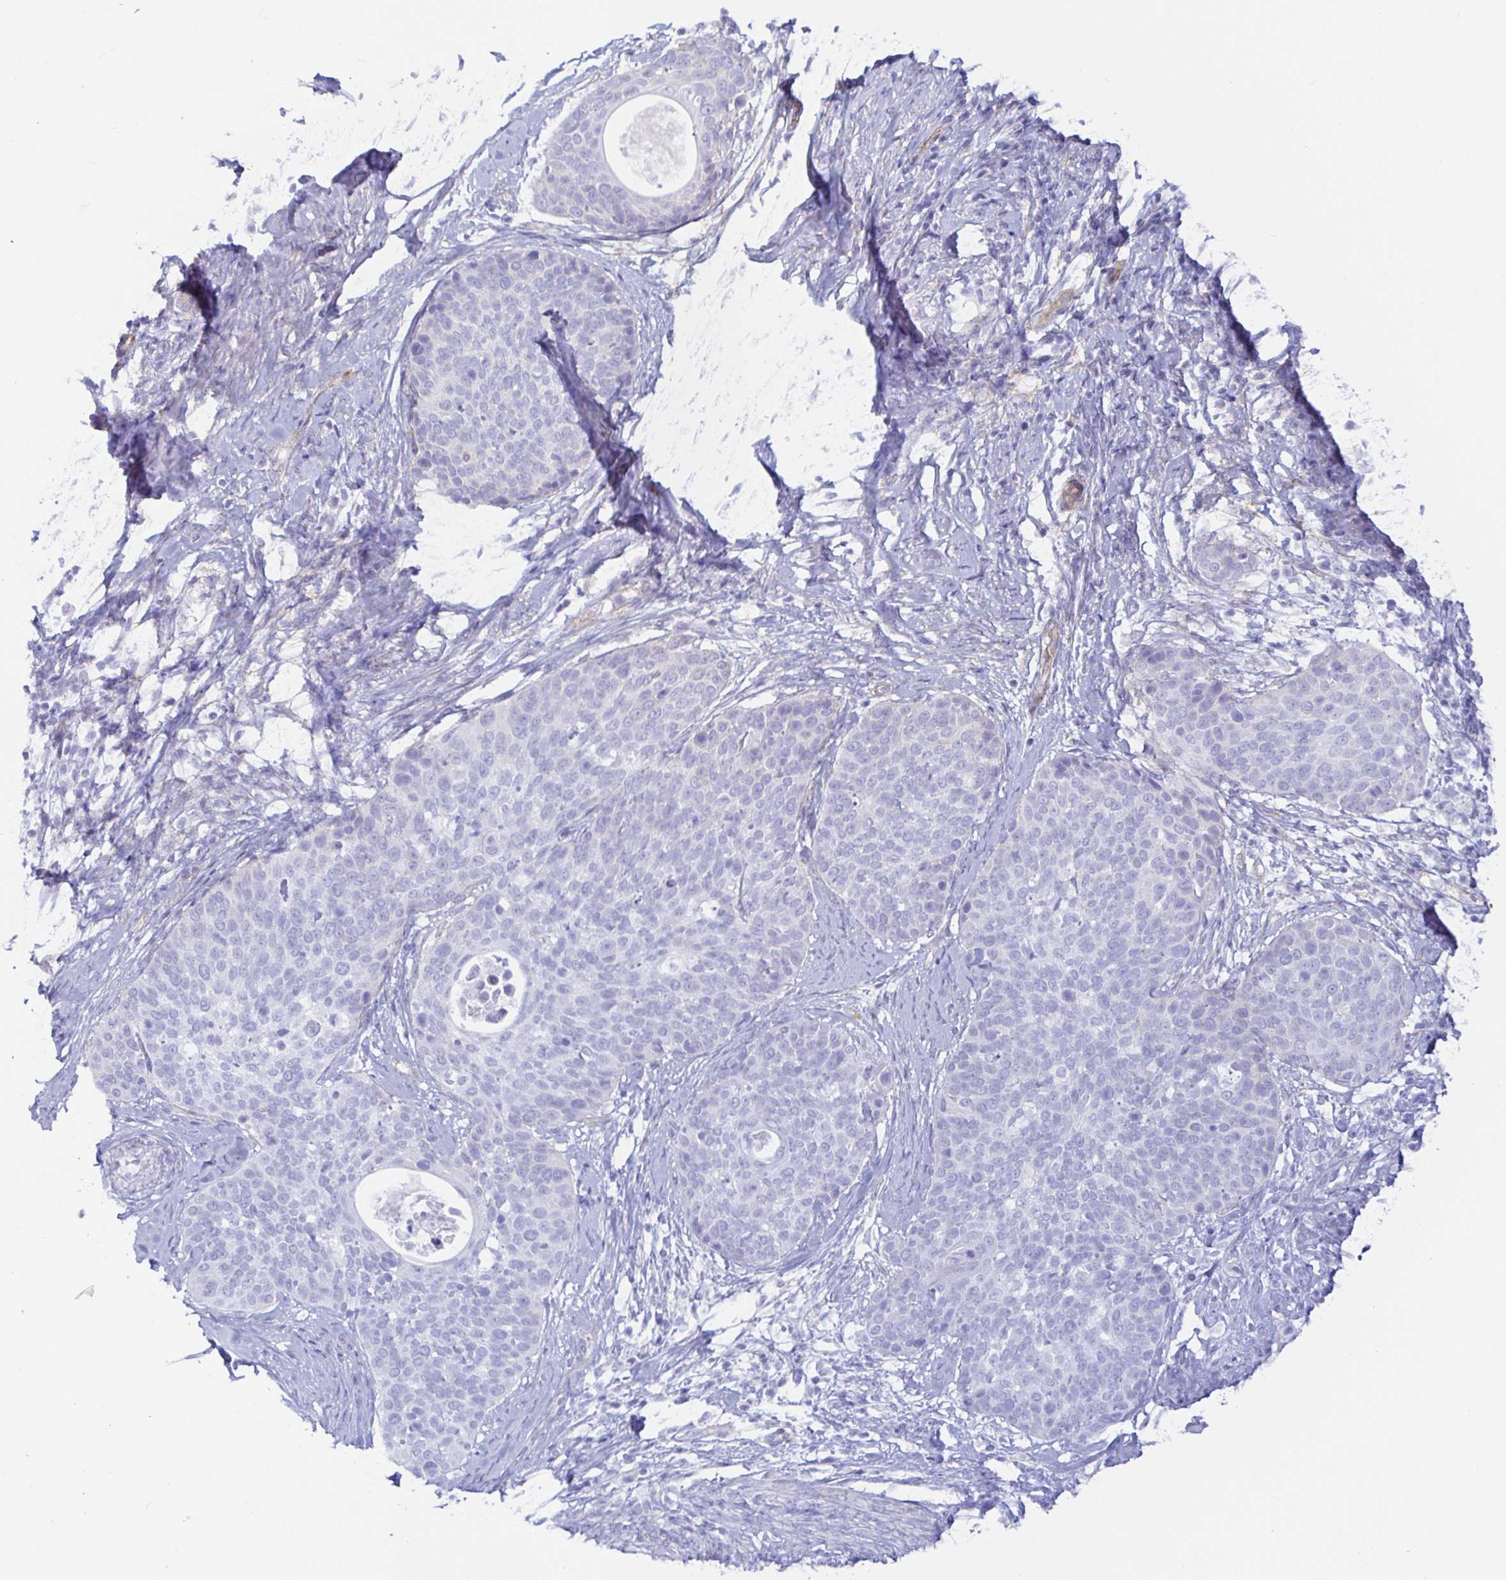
{"staining": {"intensity": "negative", "quantity": "none", "location": "none"}, "tissue": "cervical cancer", "cell_type": "Tumor cells", "image_type": "cancer", "snomed": [{"axis": "morphology", "description": "Squamous cell carcinoma, NOS"}, {"axis": "topography", "description": "Cervix"}], "caption": "A micrograph of human cervical squamous cell carcinoma is negative for staining in tumor cells. (DAB IHC with hematoxylin counter stain).", "gene": "ARL4D", "patient": {"sex": "female", "age": 69}}